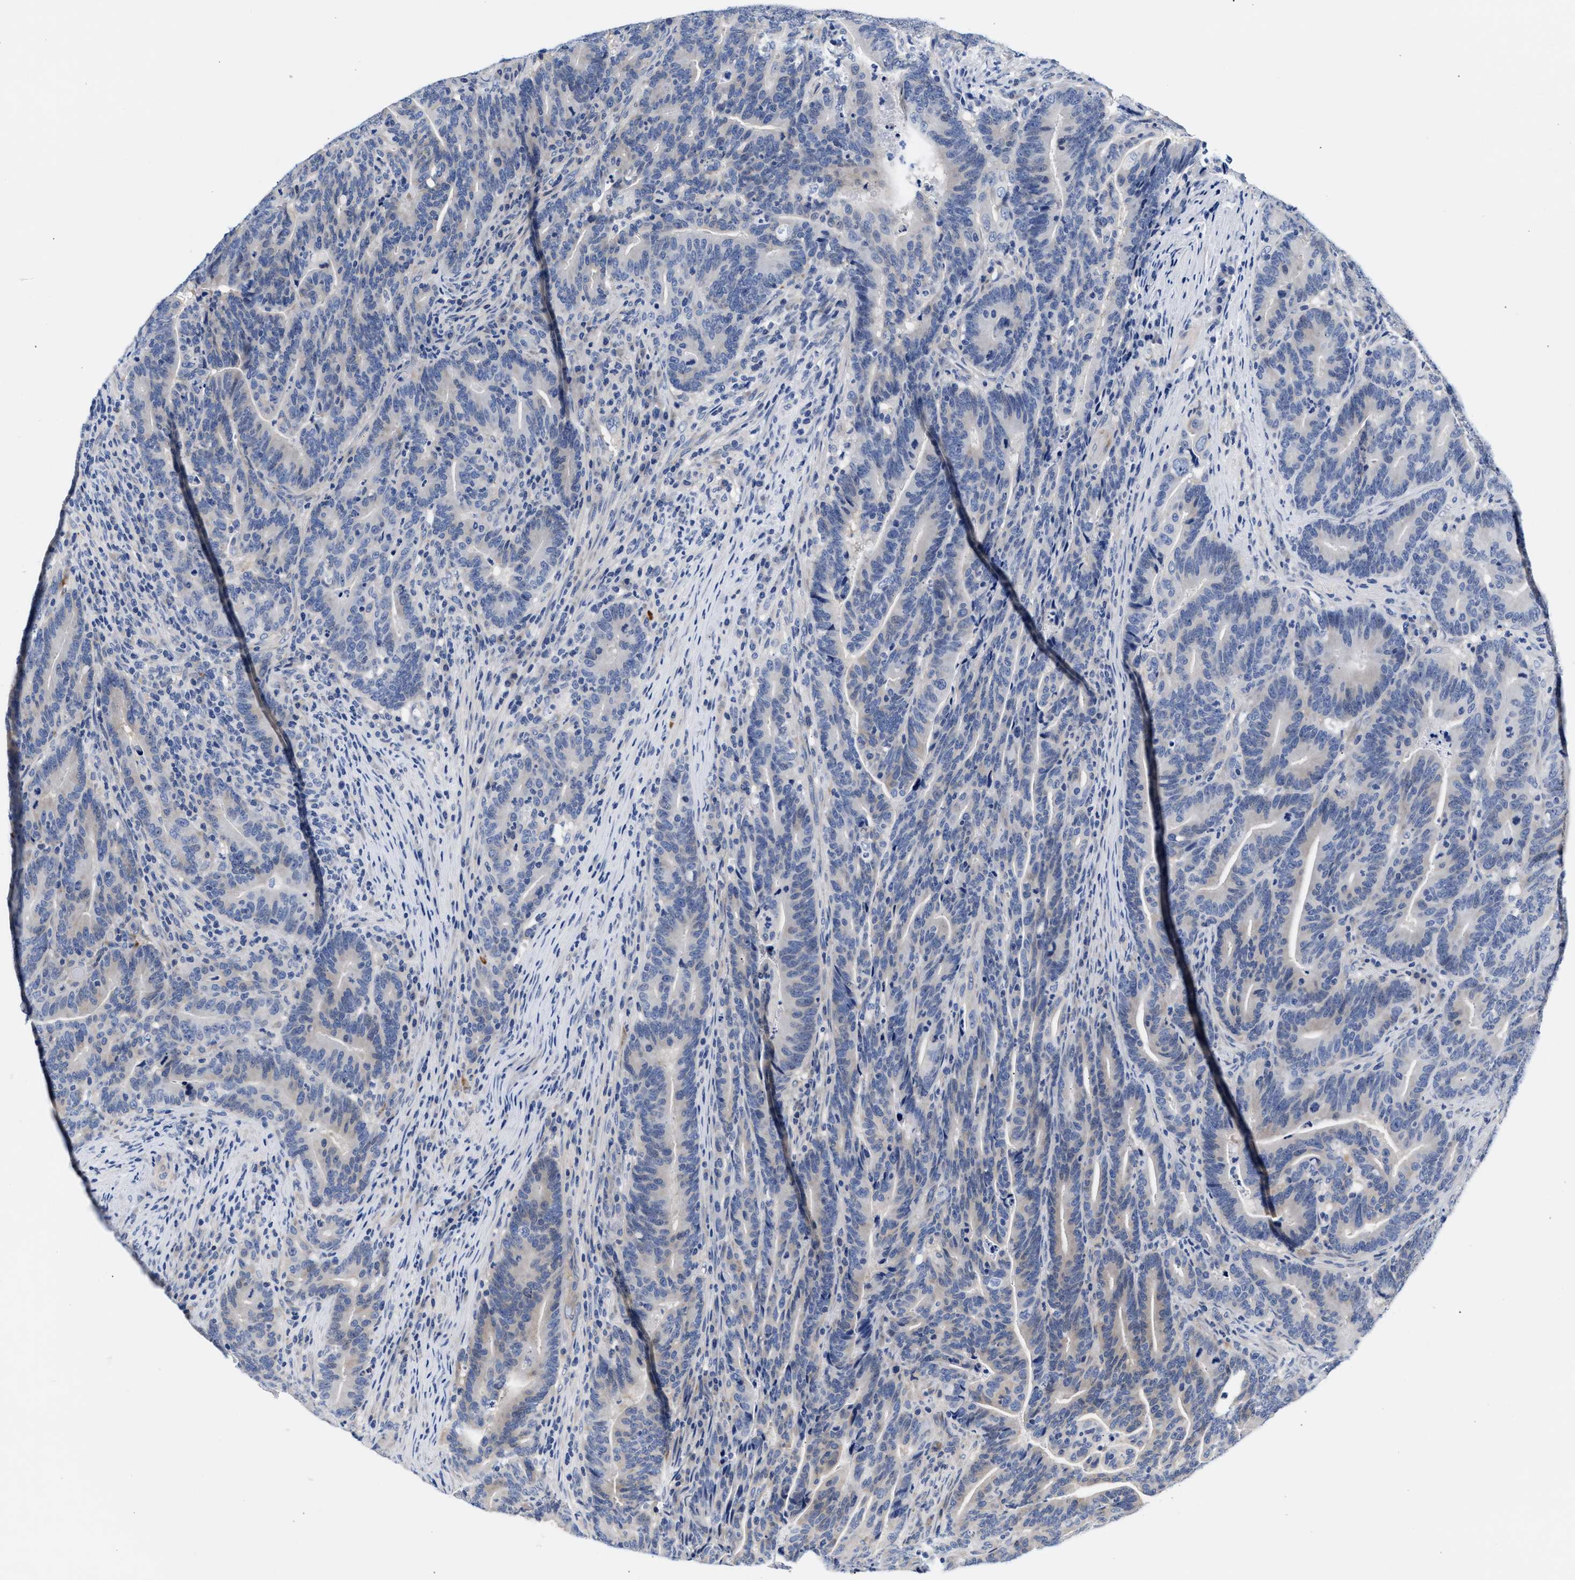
{"staining": {"intensity": "negative", "quantity": "none", "location": "none"}, "tissue": "colorectal cancer", "cell_type": "Tumor cells", "image_type": "cancer", "snomed": [{"axis": "morphology", "description": "Adenocarcinoma, NOS"}, {"axis": "topography", "description": "Colon"}], "caption": "A photomicrograph of human colorectal cancer (adenocarcinoma) is negative for staining in tumor cells.", "gene": "ACTL7B", "patient": {"sex": "female", "age": 66}}